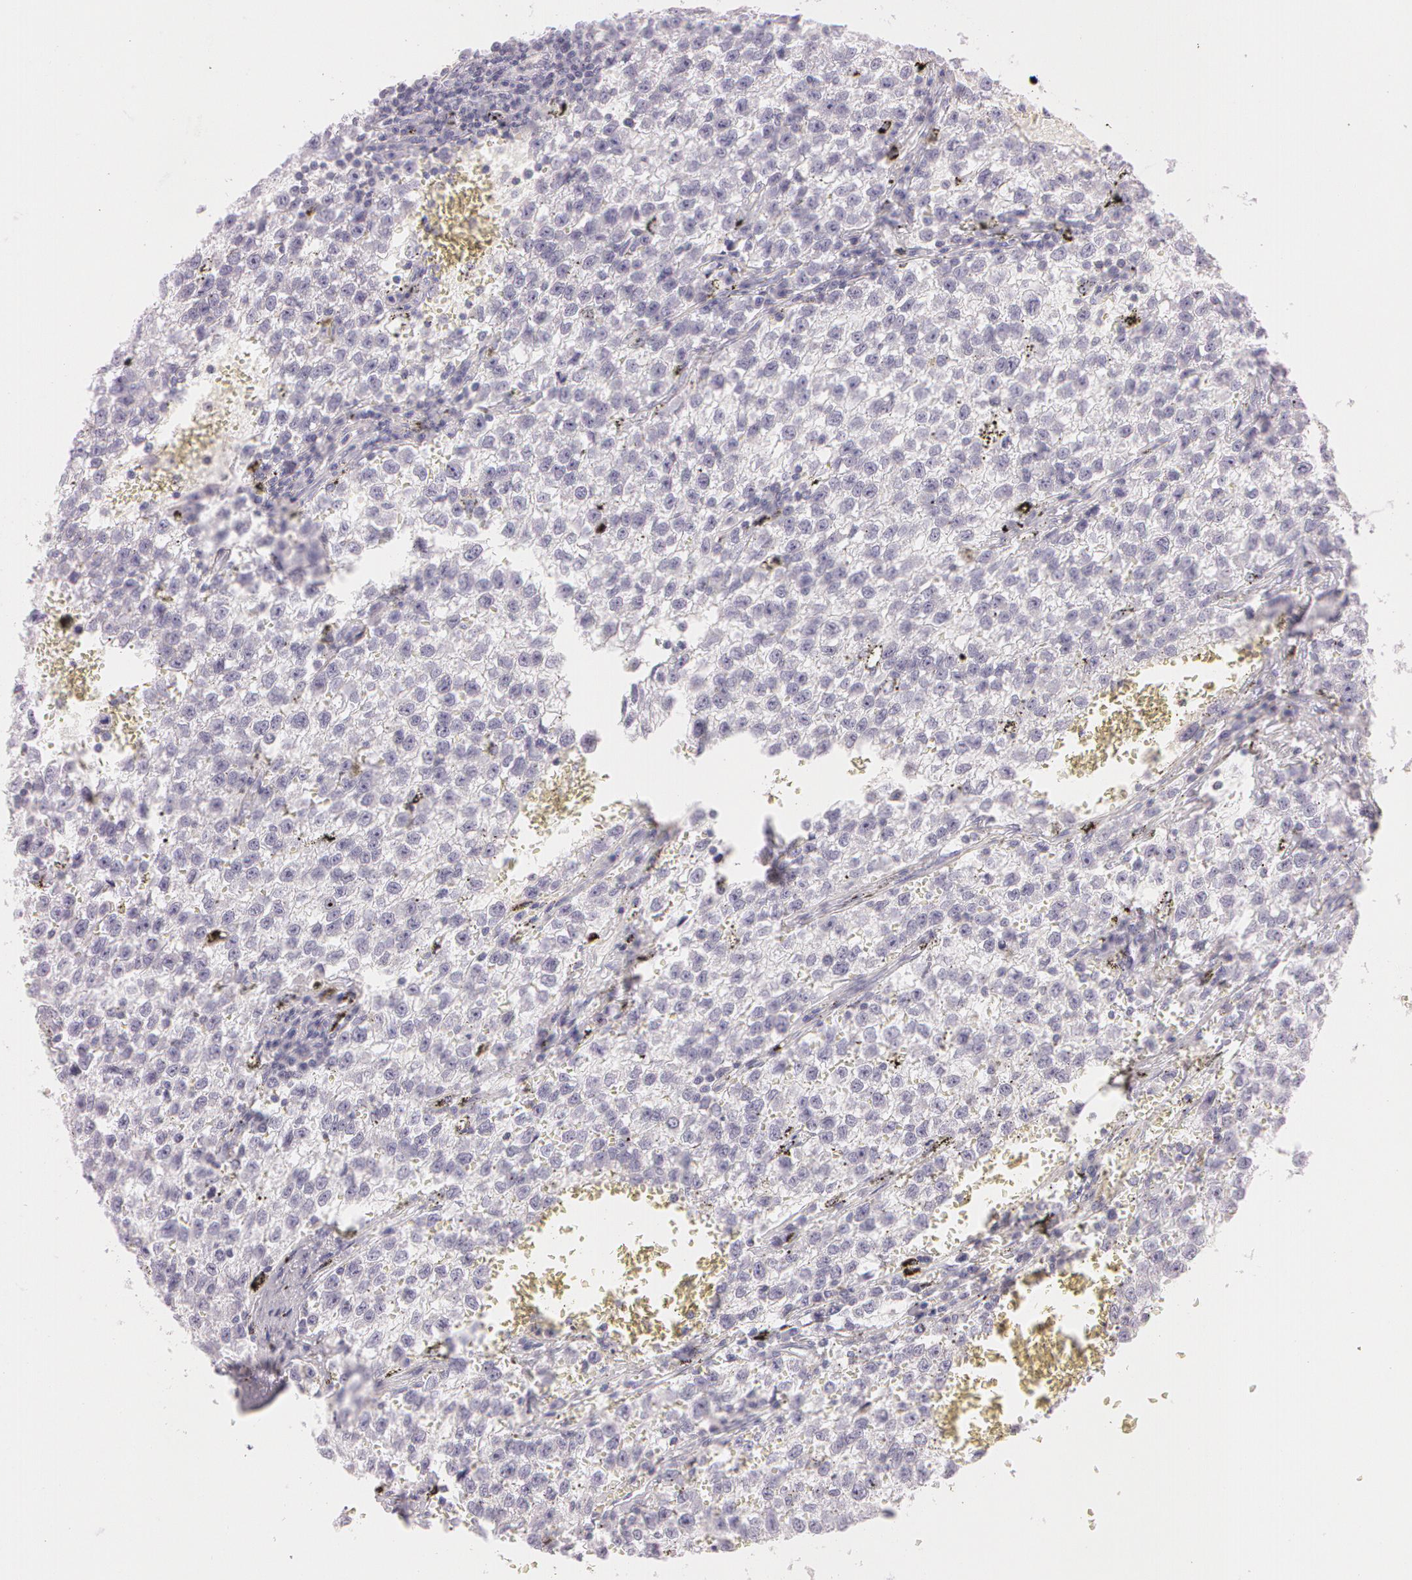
{"staining": {"intensity": "negative", "quantity": "none", "location": "none"}, "tissue": "testis cancer", "cell_type": "Tumor cells", "image_type": "cancer", "snomed": [{"axis": "morphology", "description": "Seminoma, NOS"}, {"axis": "topography", "description": "Testis"}], "caption": "This is a photomicrograph of immunohistochemistry staining of testis cancer, which shows no expression in tumor cells.", "gene": "OTC", "patient": {"sex": "male", "age": 35}}